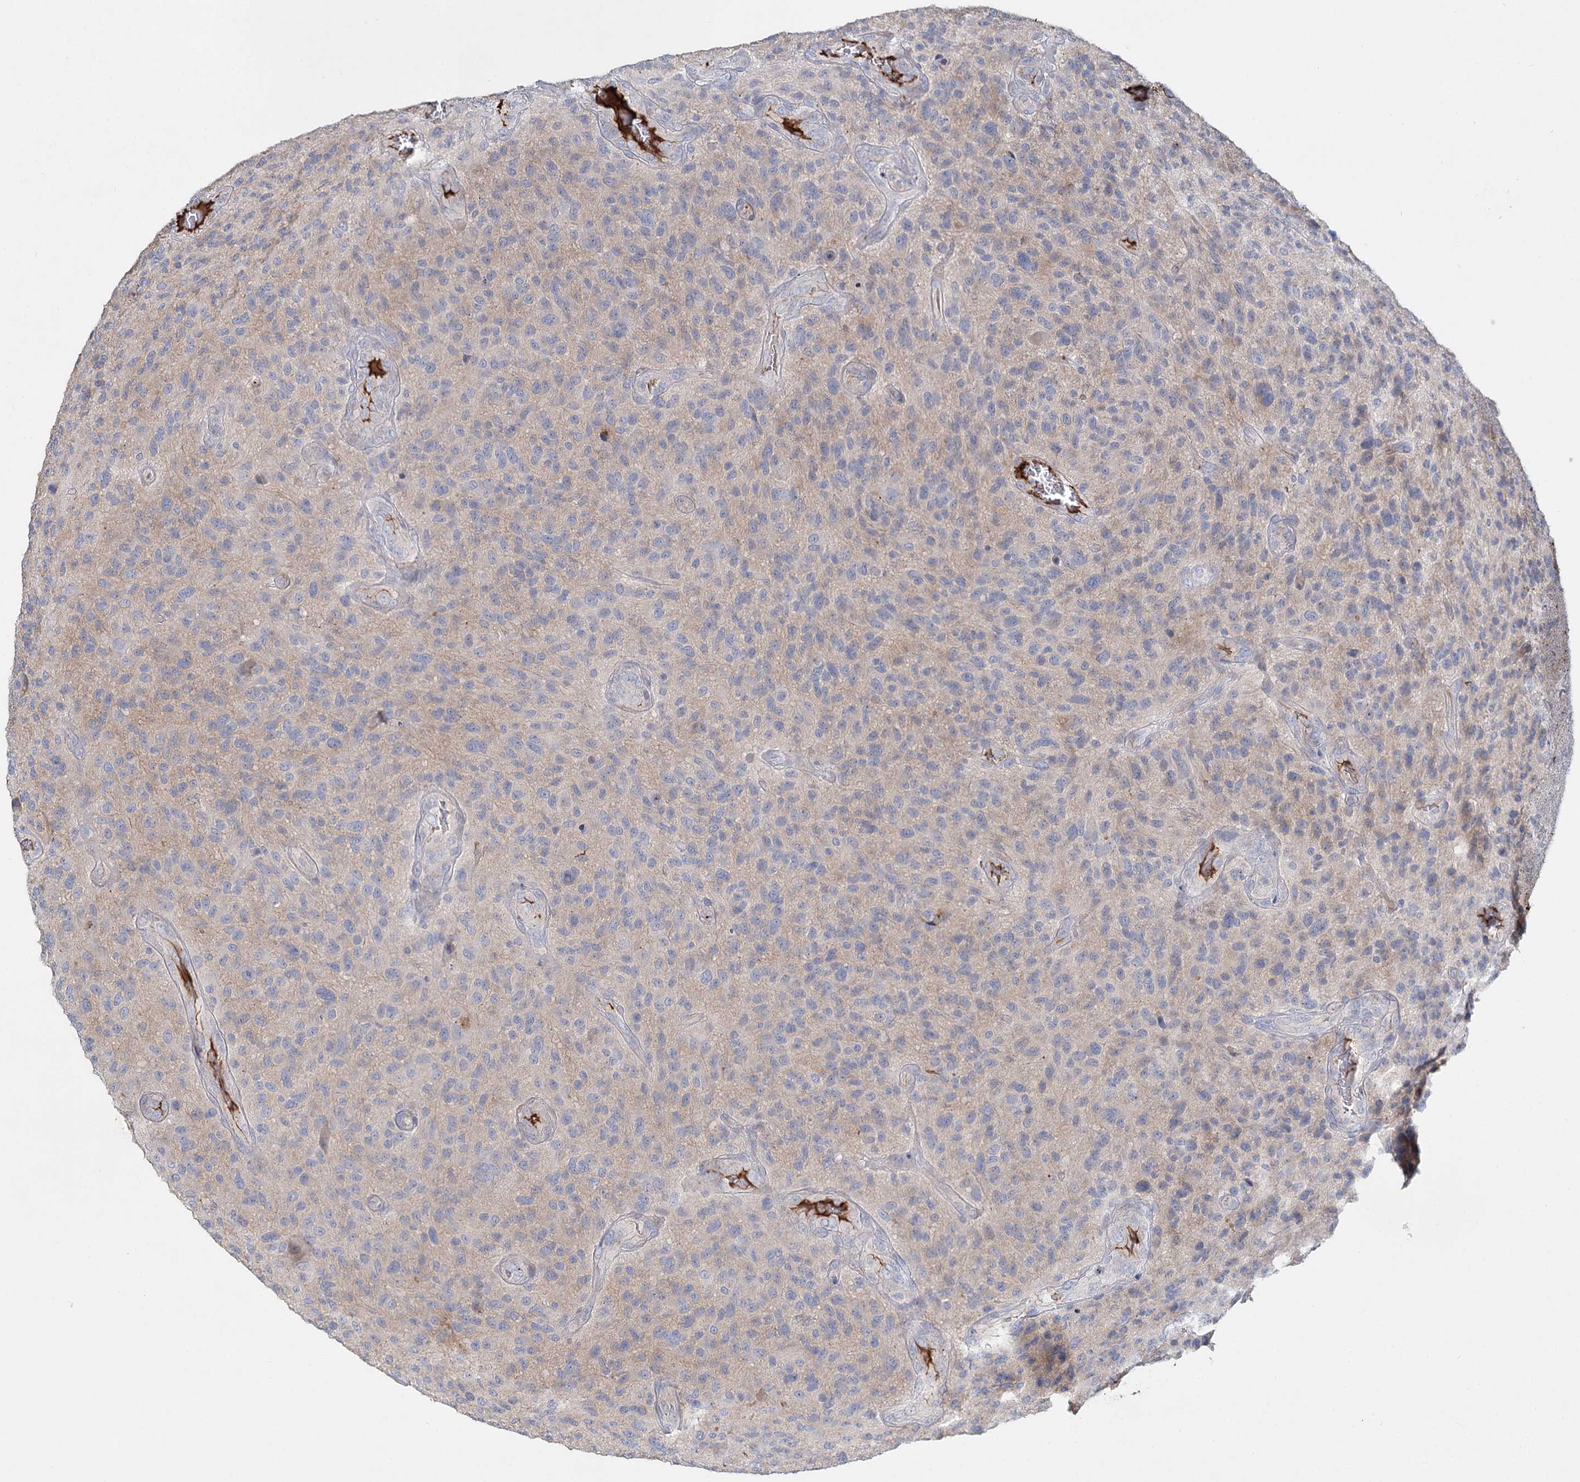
{"staining": {"intensity": "negative", "quantity": "none", "location": "none"}, "tissue": "glioma", "cell_type": "Tumor cells", "image_type": "cancer", "snomed": [{"axis": "morphology", "description": "Glioma, malignant, High grade"}, {"axis": "topography", "description": "Brain"}], "caption": "IHC micrograph of glioma stained for a protein (brown), which shows no positivity in tumor cells. The staining is performed using DAB brown chromogen with nuclei counter-stained in using hematoxylin.", "gene": "ALKBH8", "patient": {"sex": "male", "age": 47}}